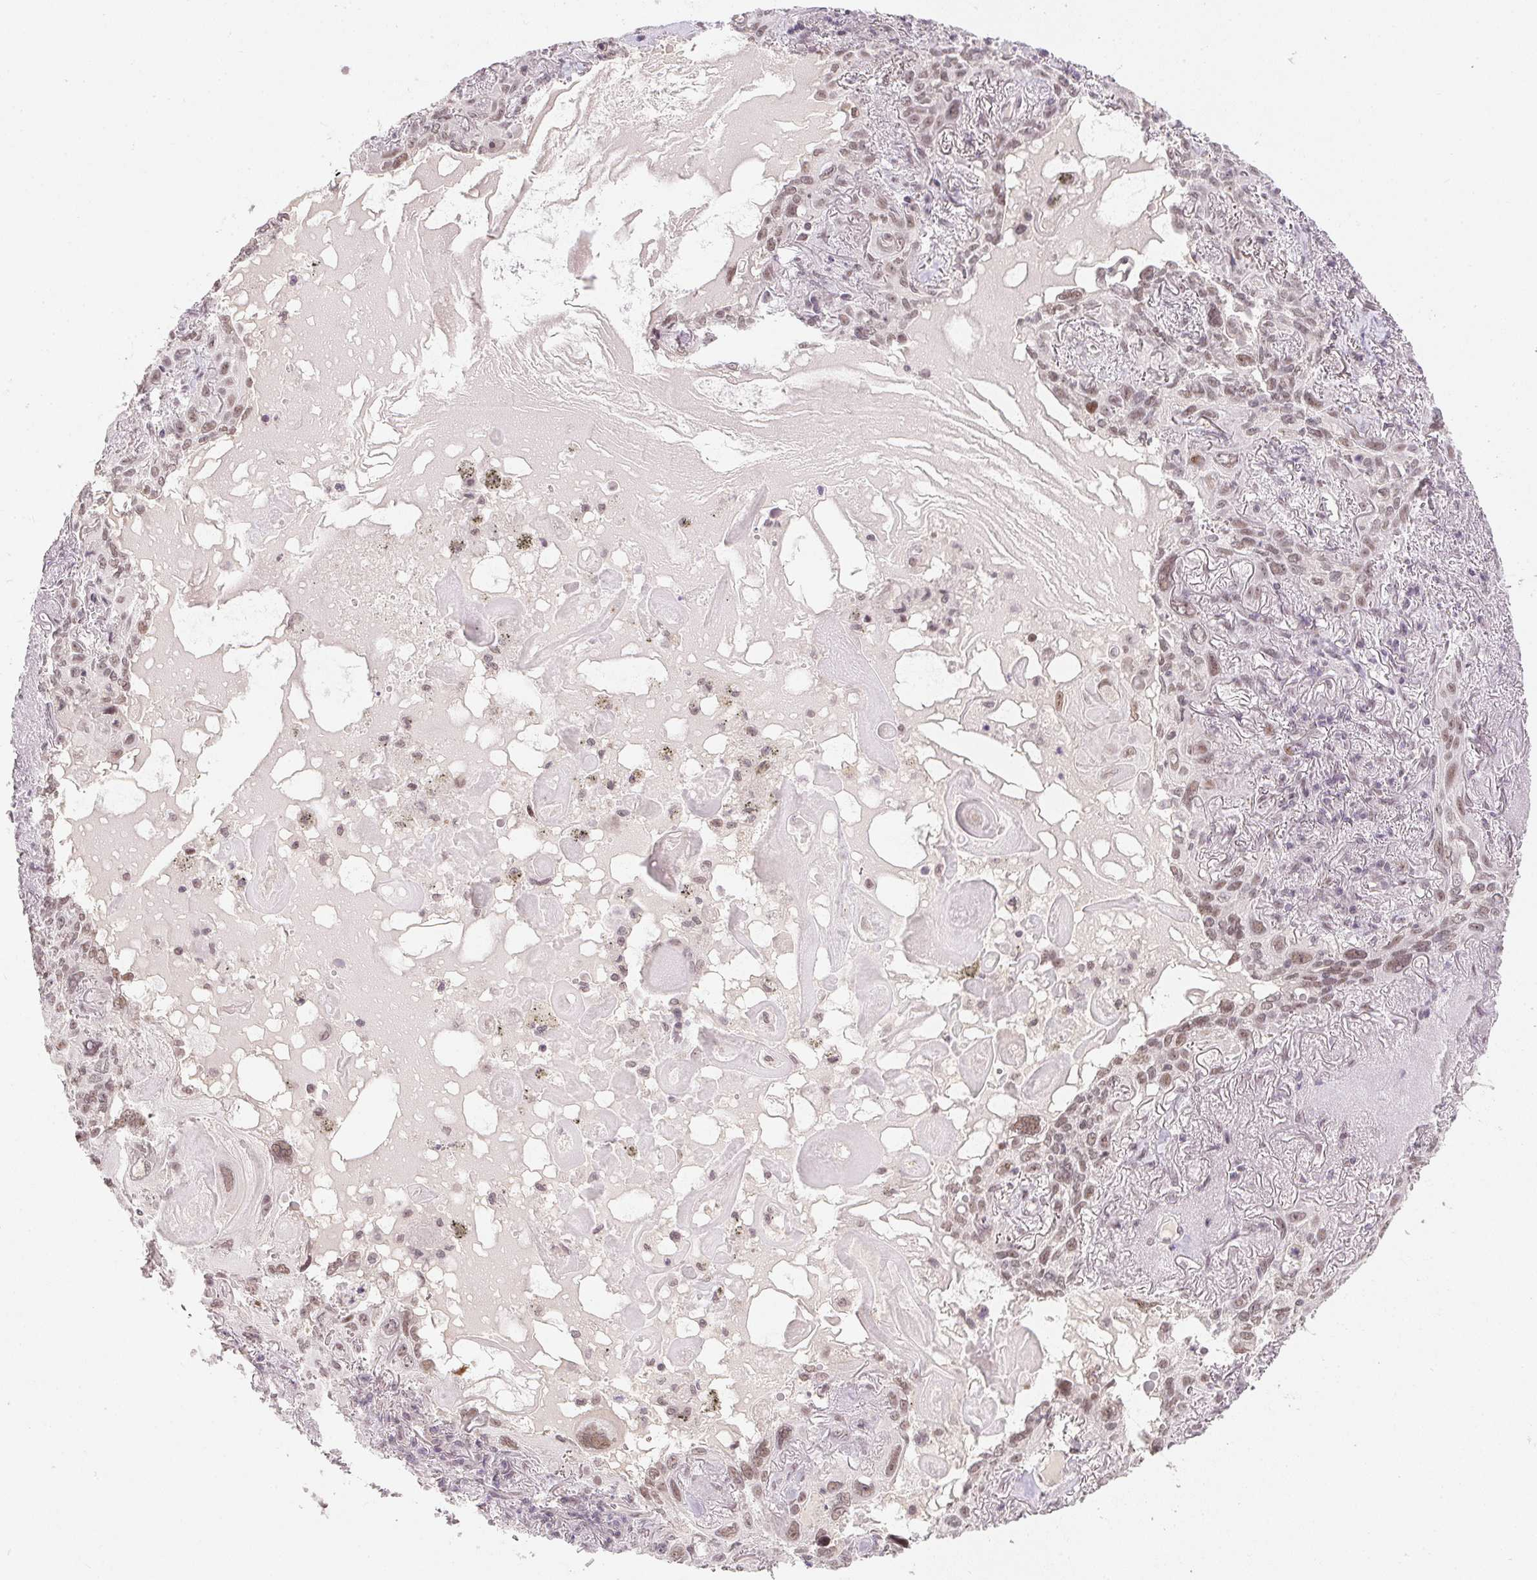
{"staining": {"intensity": "weak", "quantity": ">75%", "location": "nuclear"}, "tissue": "lung cancer", "cell_type": "Tumor cells", "image_type": "cancer", "snomed": [{"axis": "morphology", "description": "Squamous cell carcinoma, NOS"}, {"axis": "topography", "description": "Lung"}], "caption": "A high-resolution histopathology image shows immunohistochemistry staining of lung cancer, which reveals weak nuclear expression in approximately >75% of tumor cells.", "gene": "KDM4D", "patient": {"sex": "male", "age": 79}}